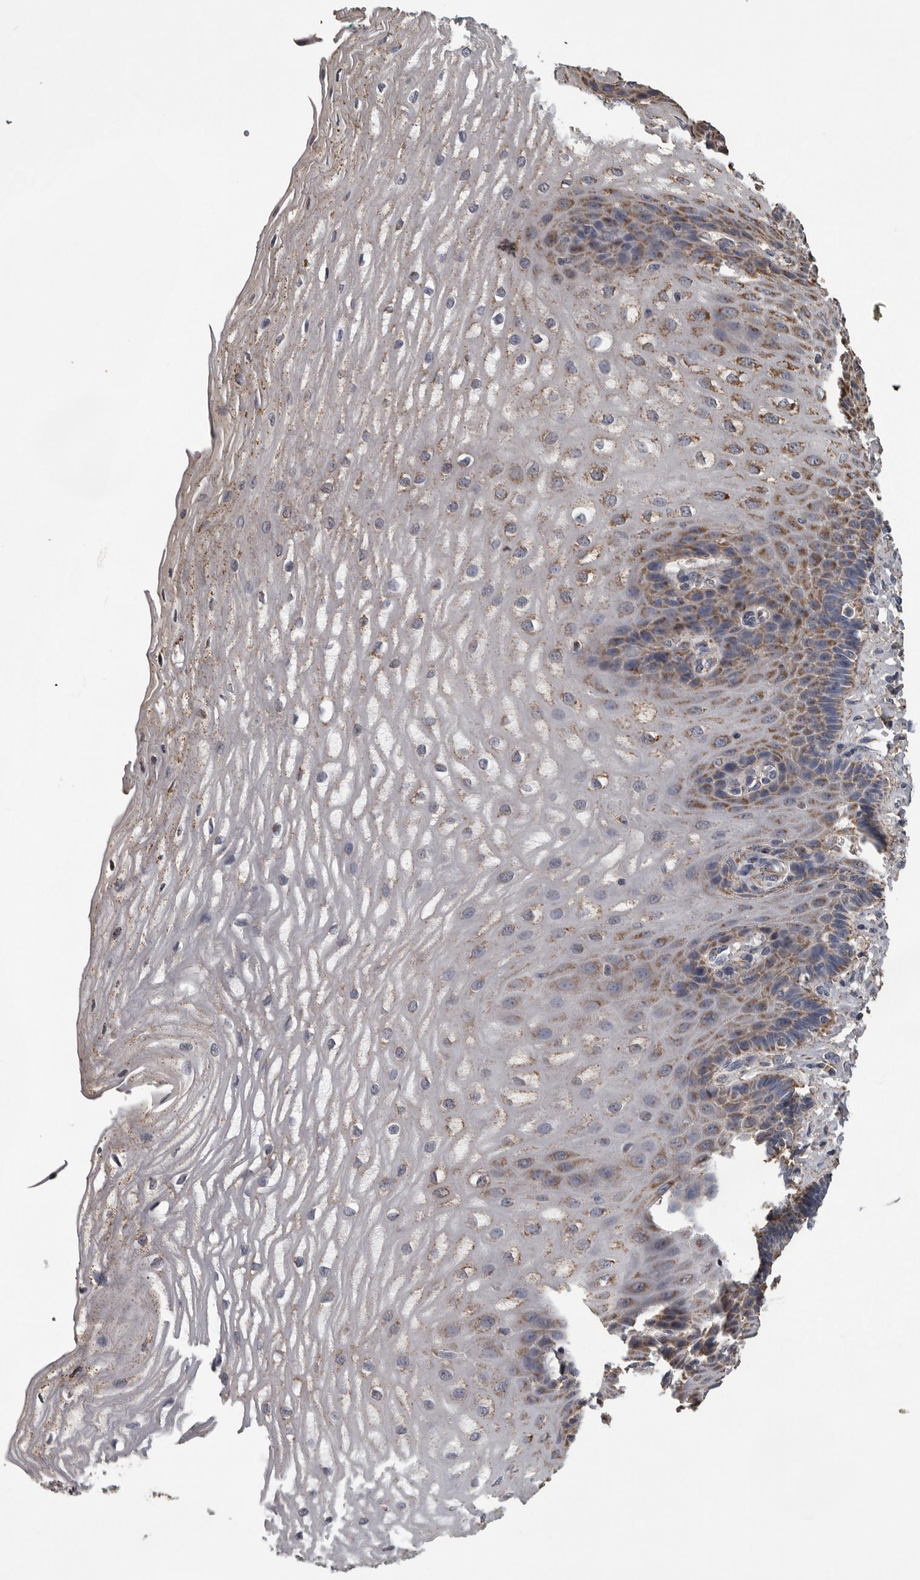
{"staining": {"intensity": "moderate", "quantity": "25%-75%", "location": "cytoplasmic/membranous"}, "tissue": "esophagus", "cell_type": "Squamous epithelial cells", "image_type": "normal", "snomed": [{"axis": "morphology", "description": "Normal tissue, NOS"}, {"axis": "topography", "description": "Esophagus"}], "caption": "Immunohistochemistry (IHC) histopathology image of benign esophagus stained for a protein (brown), which displays medium levels of moderate cytoplasmic/membranous positivity in about 25%-75% of squamous epithelial cells.", "gene": "FRK", "patient": {"sex": "male", "age": 54}}